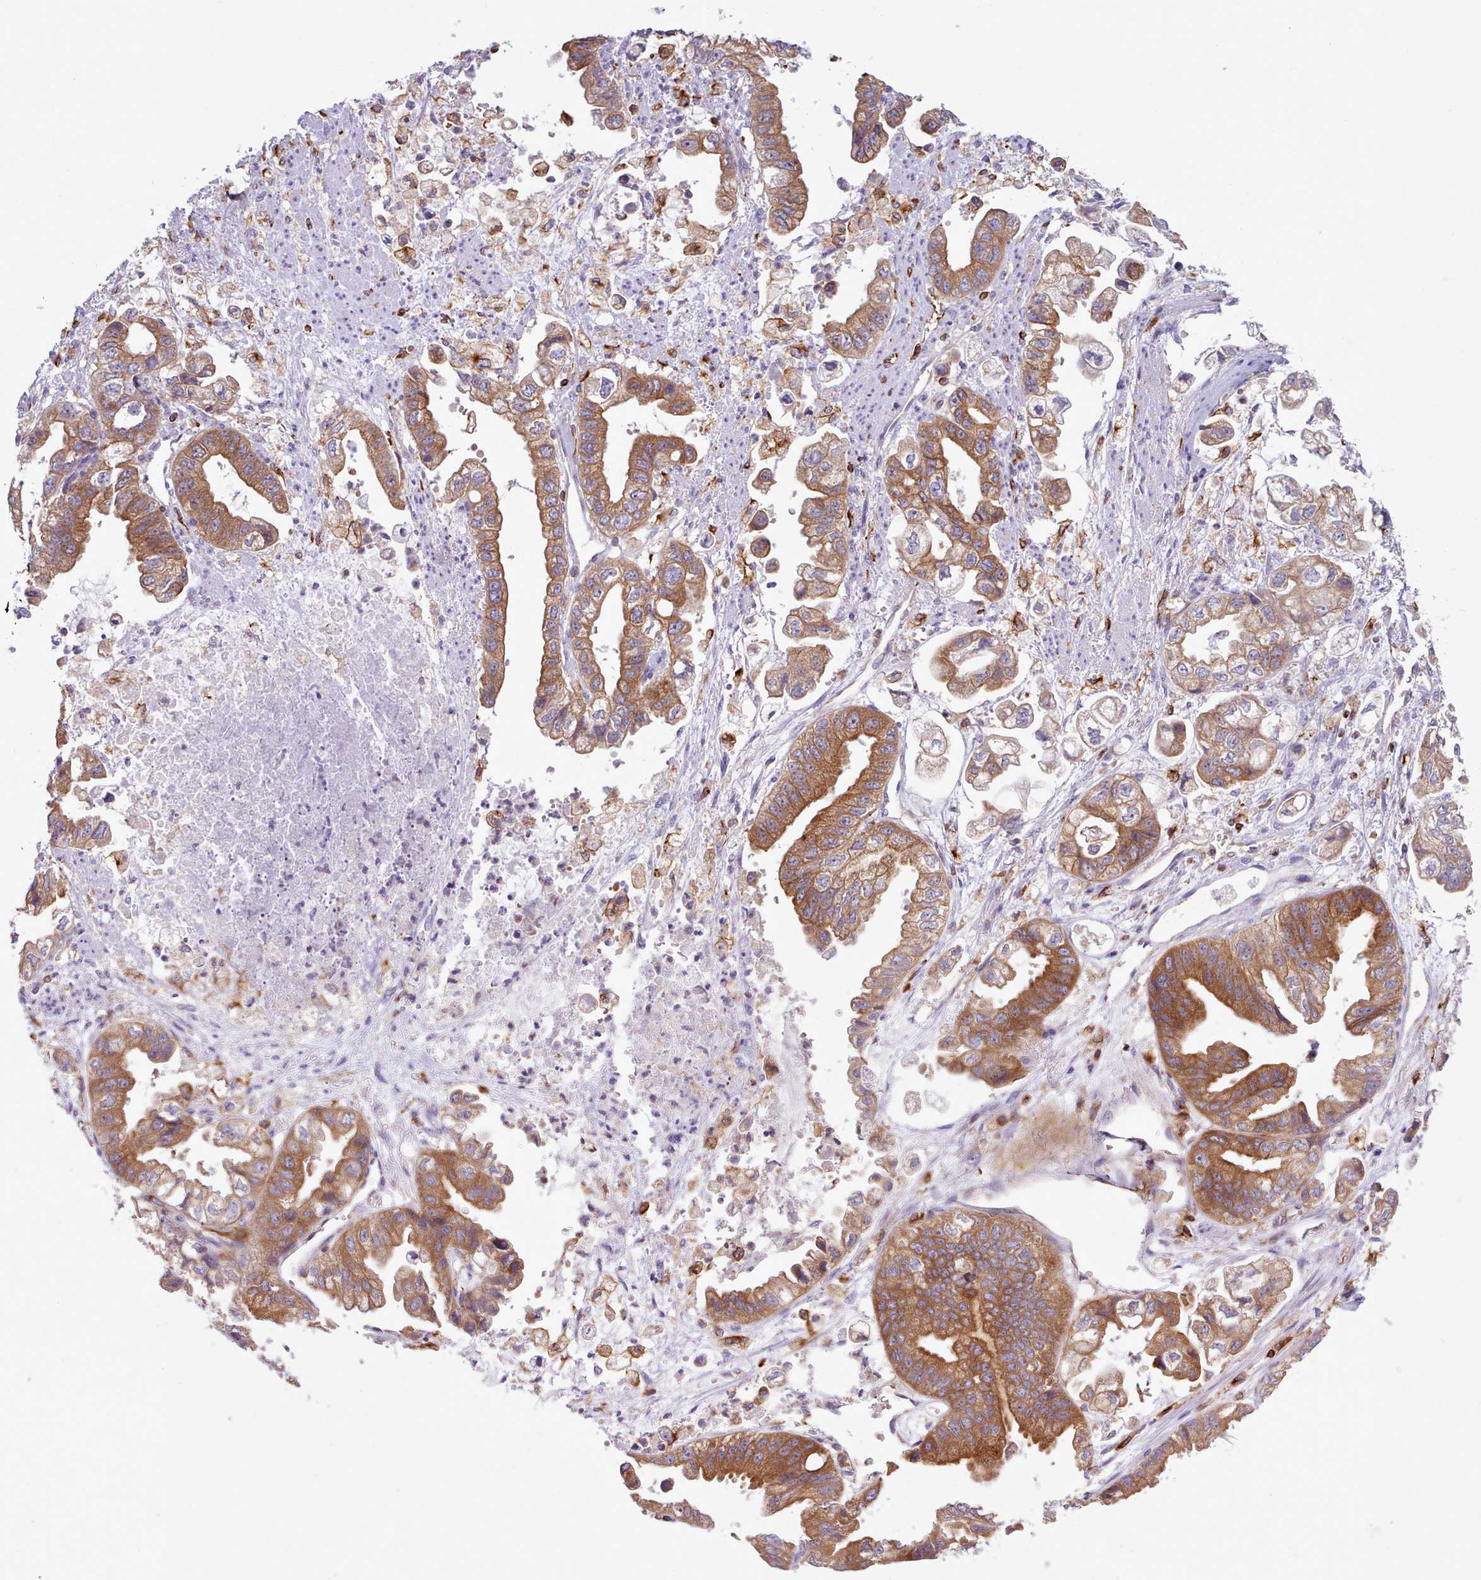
{"staining": {"intensity": "moderate", "quantity": ">75%", "location": "cytoplasmic/membranous"}, "tissue": "stomach cancer", "cell_type": "Tumor cells", "image_type": "cancer", "snomed": [{"axis": "morphology", "description": "Adenocarcinoma, NOS"}, {"axis": "topography", "description": "Stomach"}], "caption": "This histopathology image displays stomach adenocarcinoma stained with IHC to label a protein in brown. The cytoplasmic/membranous of tumor cells show moderate positivity for the protein. Nuclei are counter-stained blue.", "gene": "CRYBG1", "patient": {"sex": "male", "age": 62}}